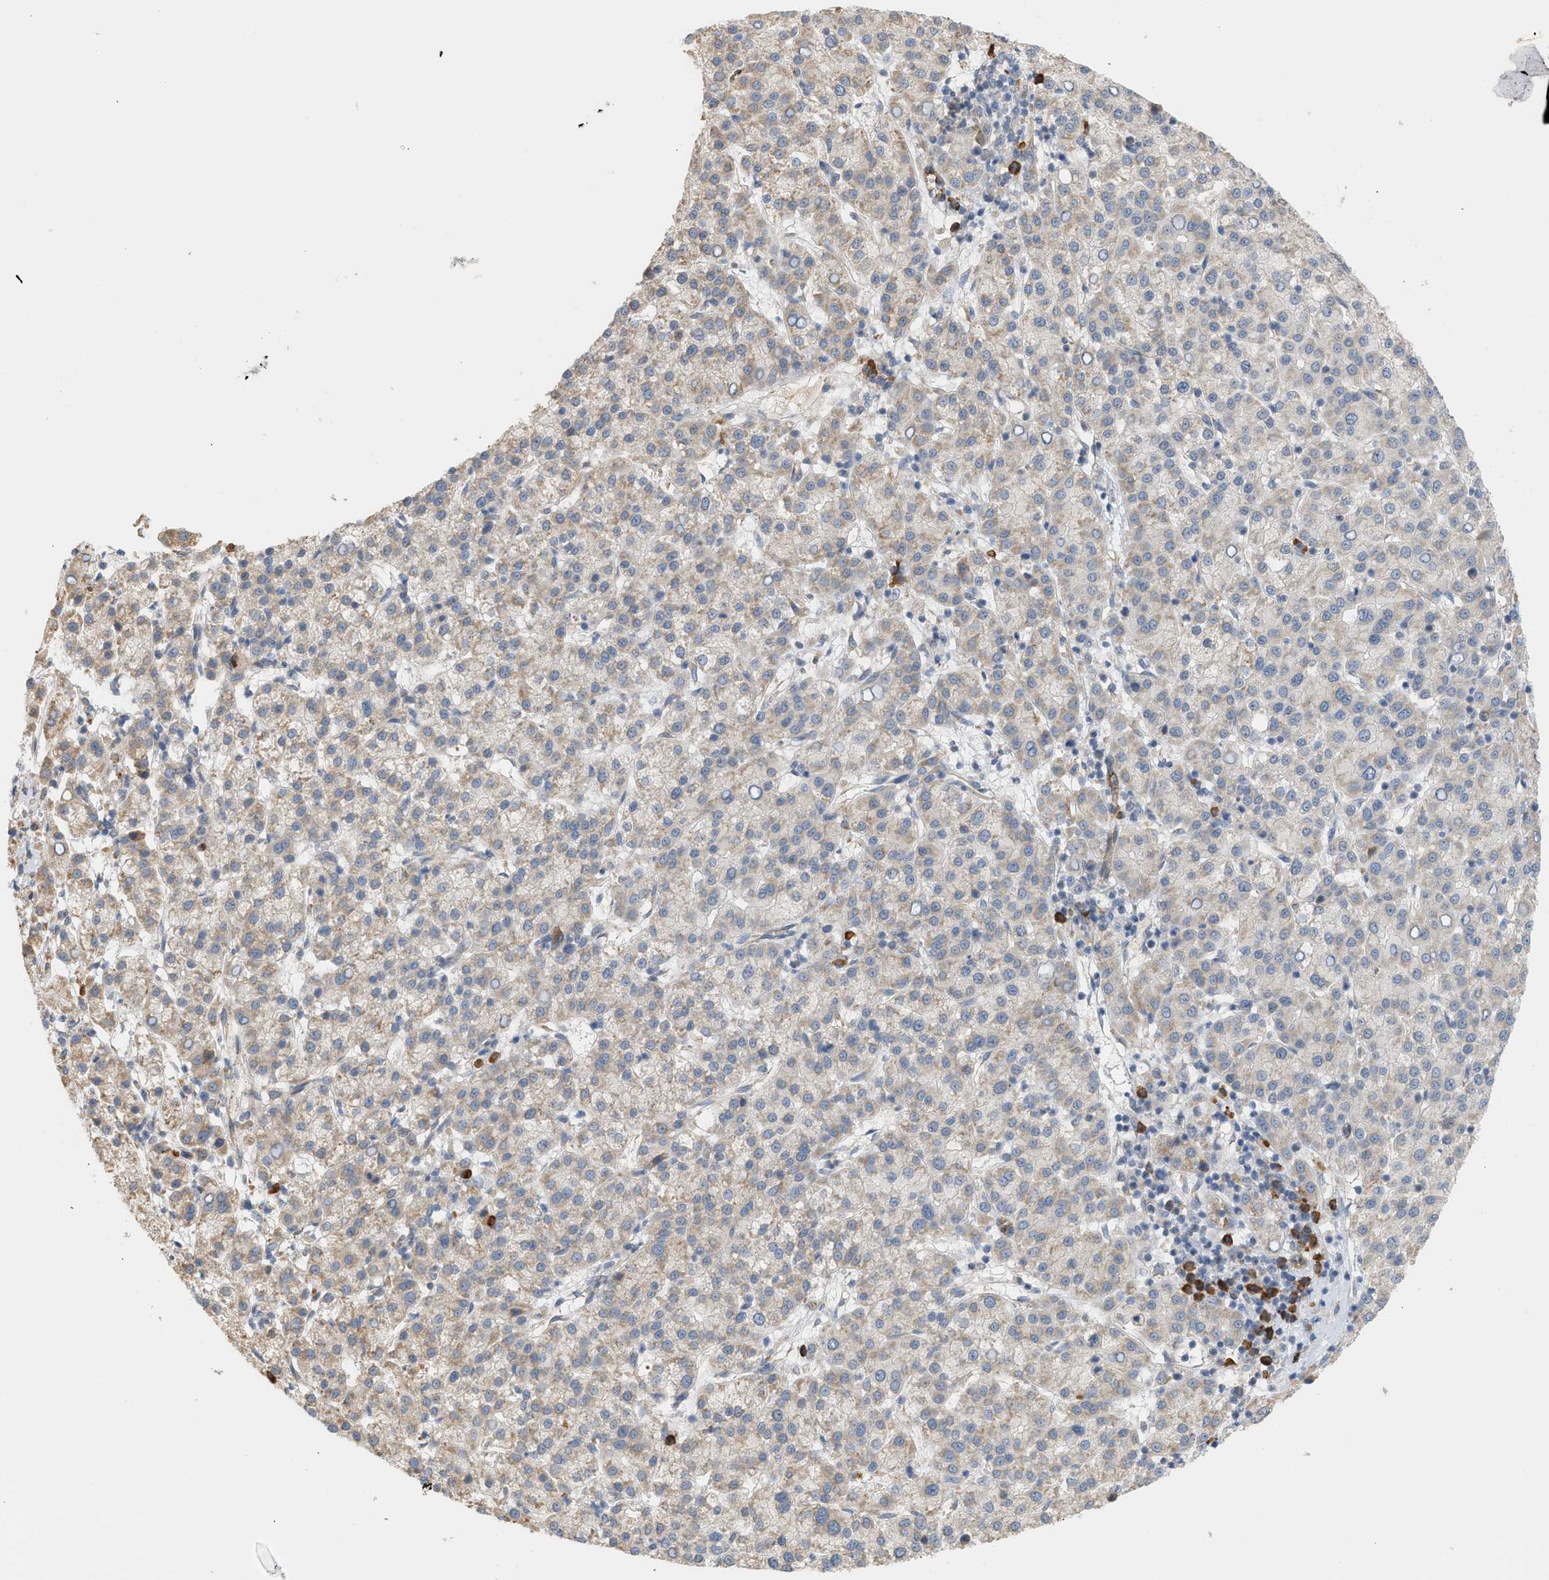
{"staining": {"intensity": "weak", "quantity": ">75%", "location": "cytoplasmic/membranous"}, "tissue": "liver cancer", "cell_type": "Tumor cells", "image_type": "cancer", "snomed": [{"axis": "morphology", "description": "Carcinoma, Hepatocellular, NOS"}, {"axis": "topography", "description": "Liver"}], "caption": "Protein expression analysis of hepatocellular carcinoma (liver) demonstrates weak cytoplasmic/membranous staining in about >75% of tumor cells.", "gene": "SVOP", "patient": {"sex": "female", "age": 58}}